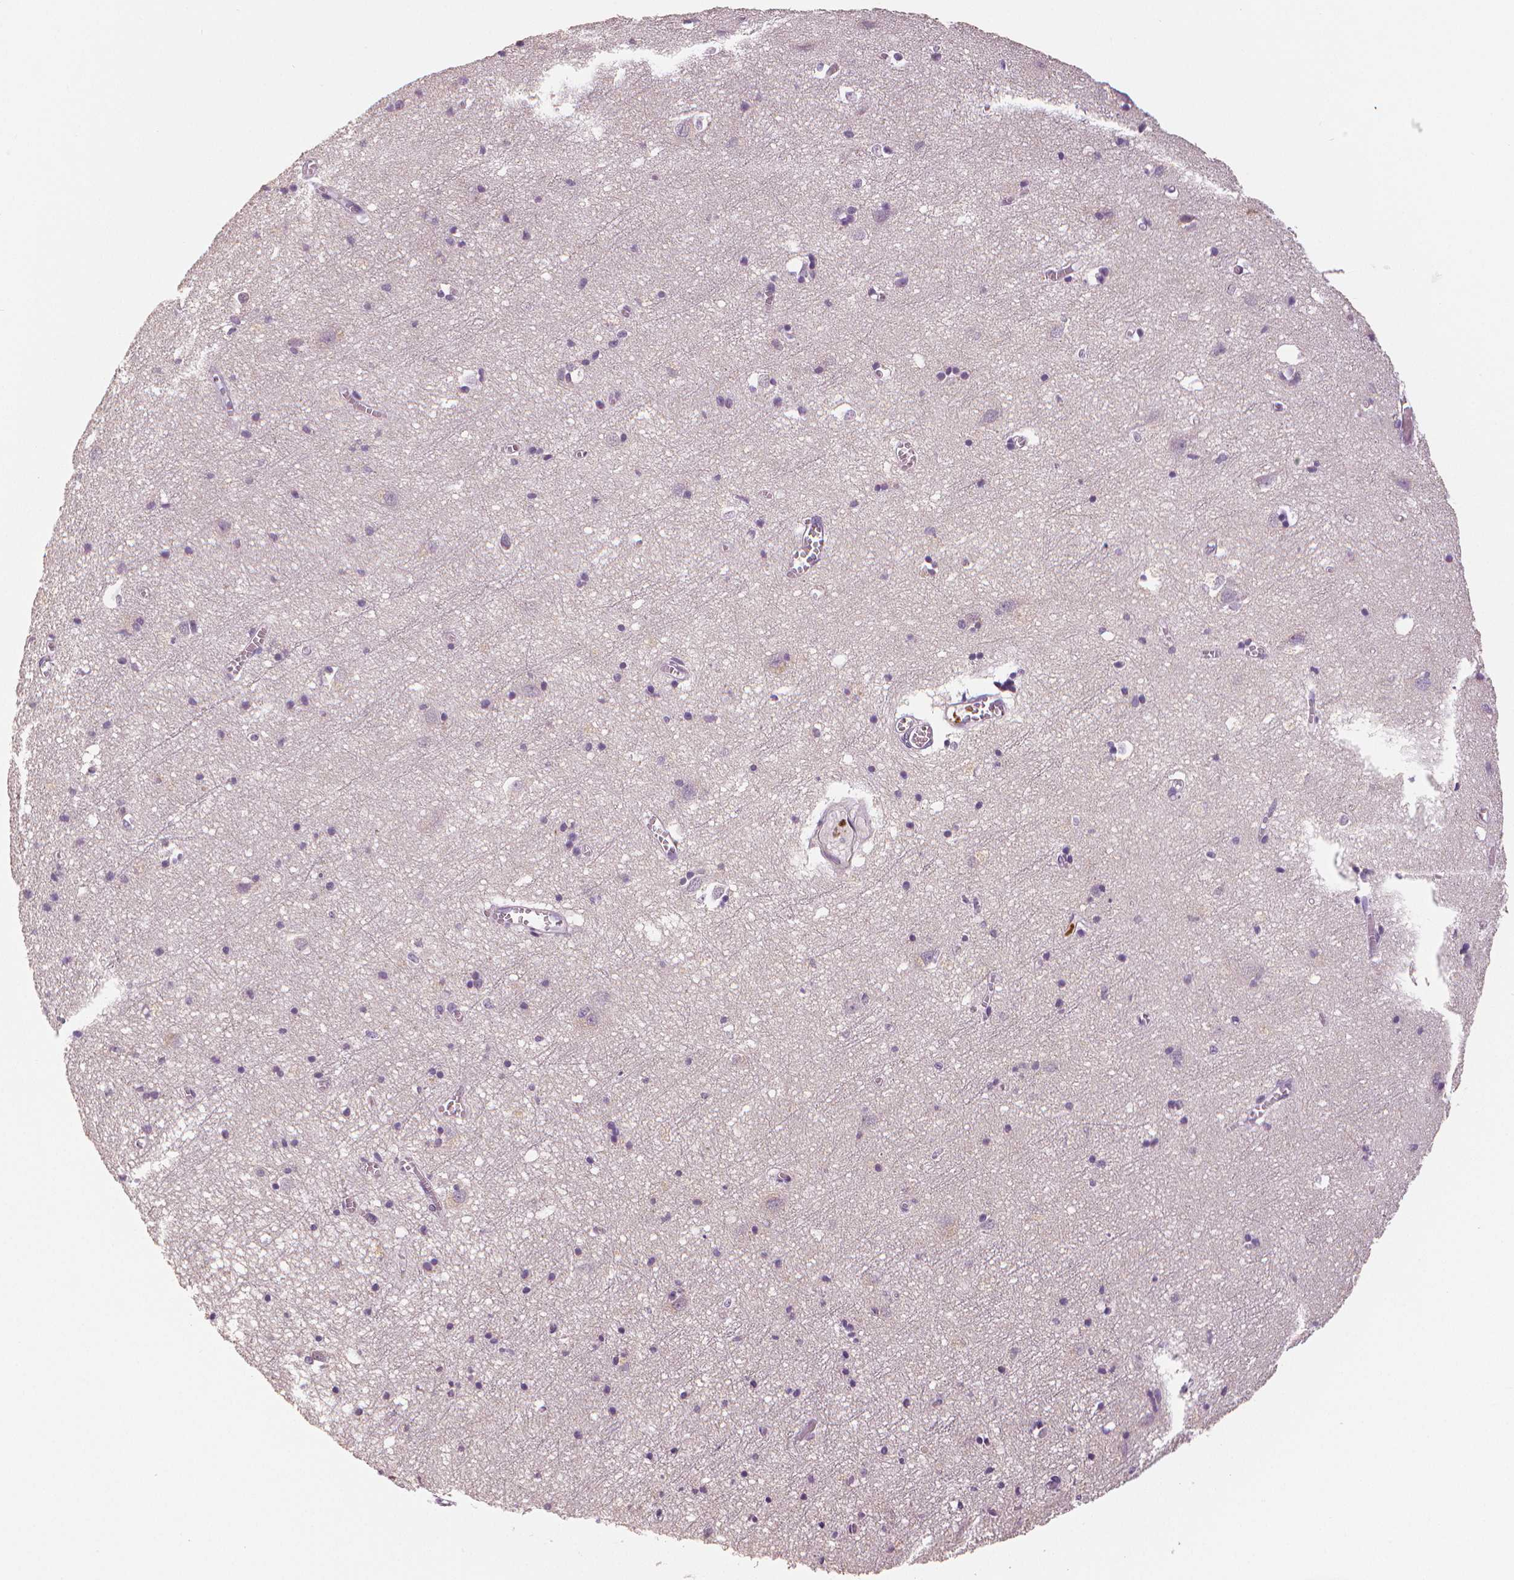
{"staining": {"intensity": "negative", "quantity": "none", "location": "none"}, "tissue": "cerebral cortex", "cell_type": "Endothelial cells", "image_type": "normal", "snomed": [{"axis": "morphology", "description": "Normal tissue, NOS"}, {"axis": "topography", "description": "Cerebral cortex"}], "caption": "Immunohistochemistry micrograph of normal cerebral cortex: human cerebral cortex stained with DAB (3,3'-diaminobenzidine) demonstrates no significant protein staining in endothelial cells.", "gene": "MKI67", "patient": {"sex": "male", "age": 70}}